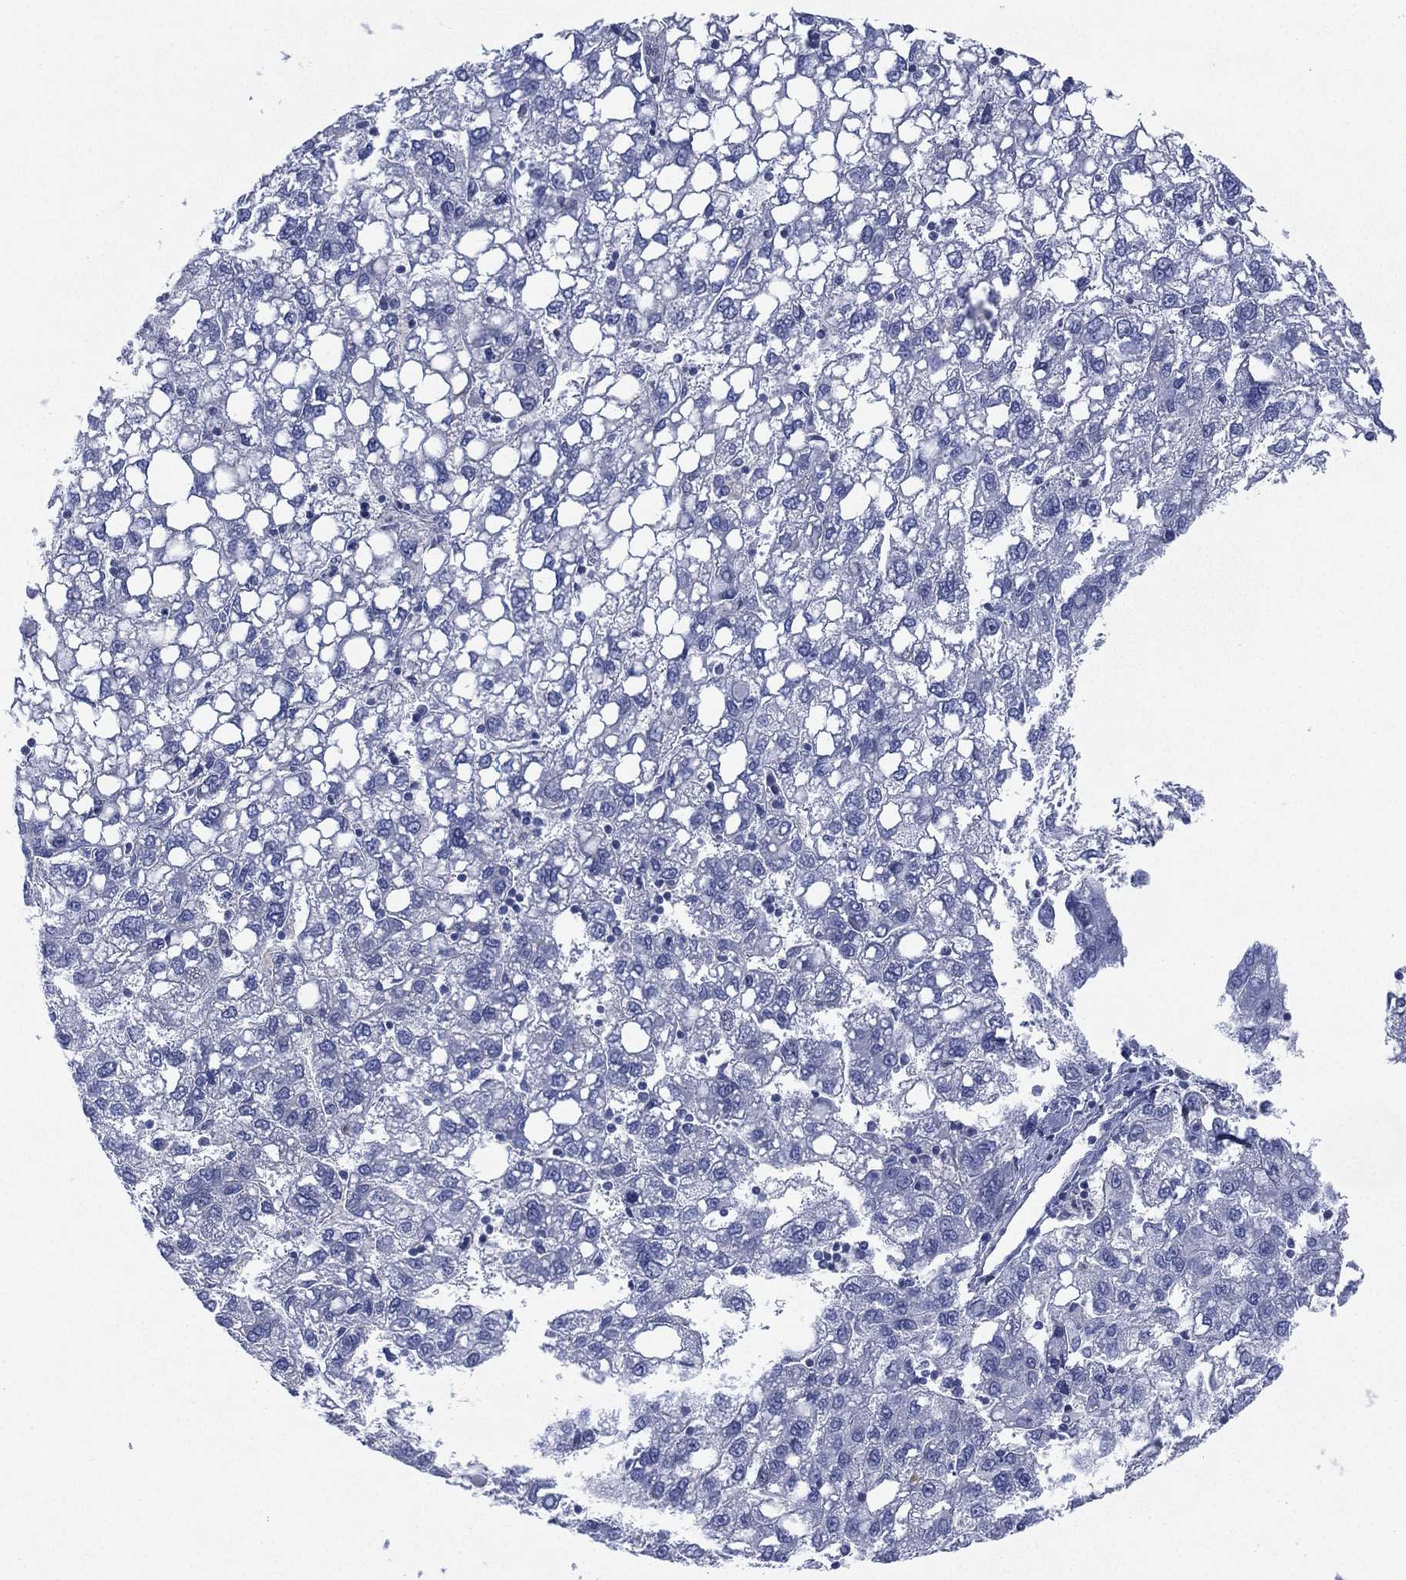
{"staining": {"intensity": "negative", "quantity": "none", "location": "none"}, "tissue": "liver cancer", "cell_type": "Tumor cells", "image_type": "cancer", "snomed": [{"axis": "morphology", "description": "Carcinoma, Hepatocellular, NOS"}, {"axis": "topography", "description": "Liver"}], "caption": "There is no significant positivity in tumor cells of liver hepatocellular carcinoma.", "gene": "SEPTIN1", "patient": {"sex": "female", "age": 82}}